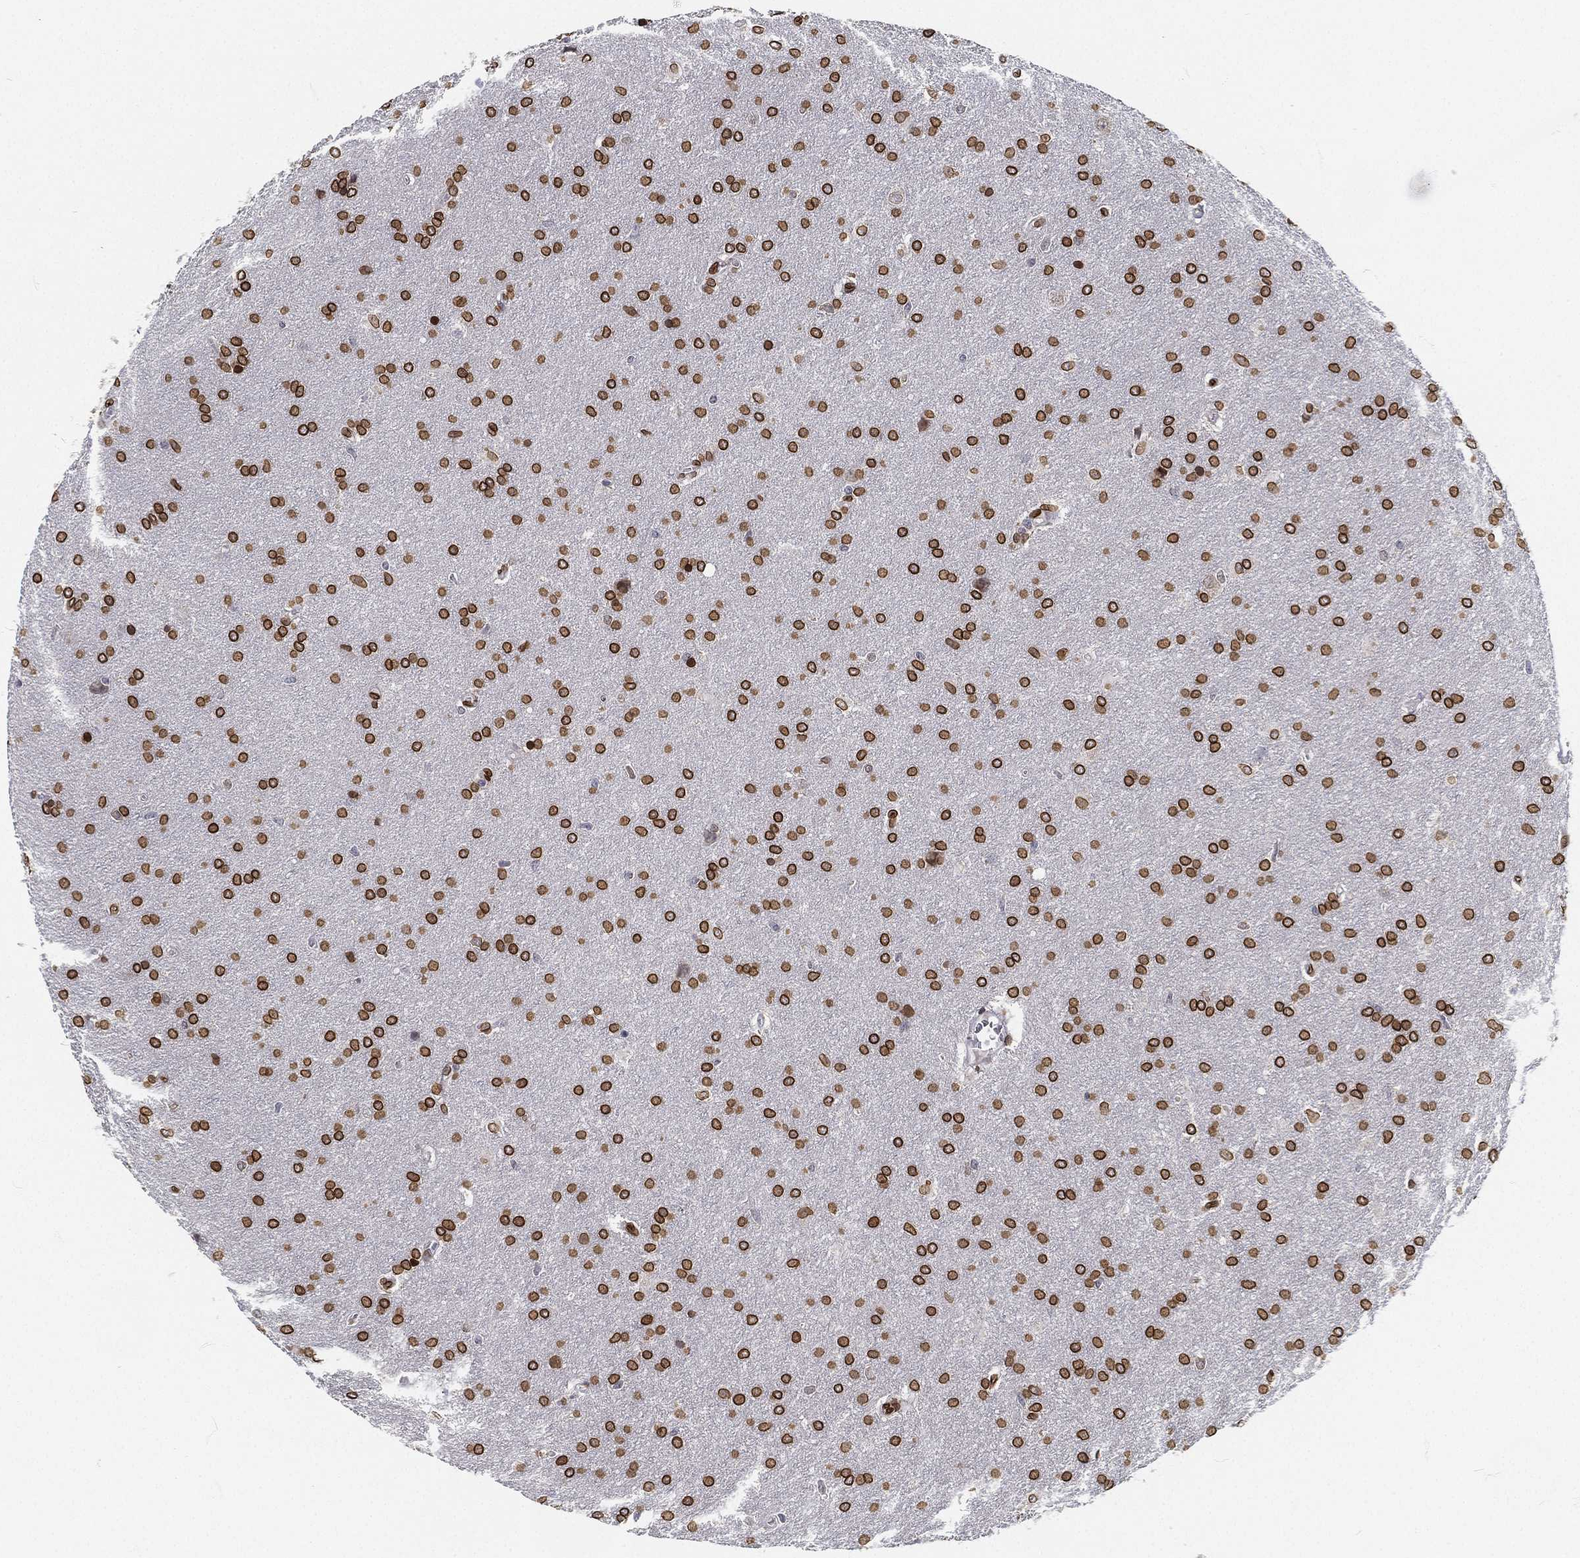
{"staining": {"intensity": "strong", "quantity": ">75%", "location": "cytoplasmic/membranous,nuclear"}, "tissue": "glioma", "cell_type": "Tumor cells", "image_type": "cancer", "snomed": [{"axis": "morphology", "description": "Glioma, malignant, Low grade"}, {"axis": "topography", "description": "Brain"}], "caption": "A brown stain shows strong cytoplasmic/membranous and nuclear staining of a protein in glioma tumor cells. (brown staining indicates protein expression, while blue staining denotes nuclei).", "gene": "PALB2", "patient": {"sex": "female", "age": 32}}